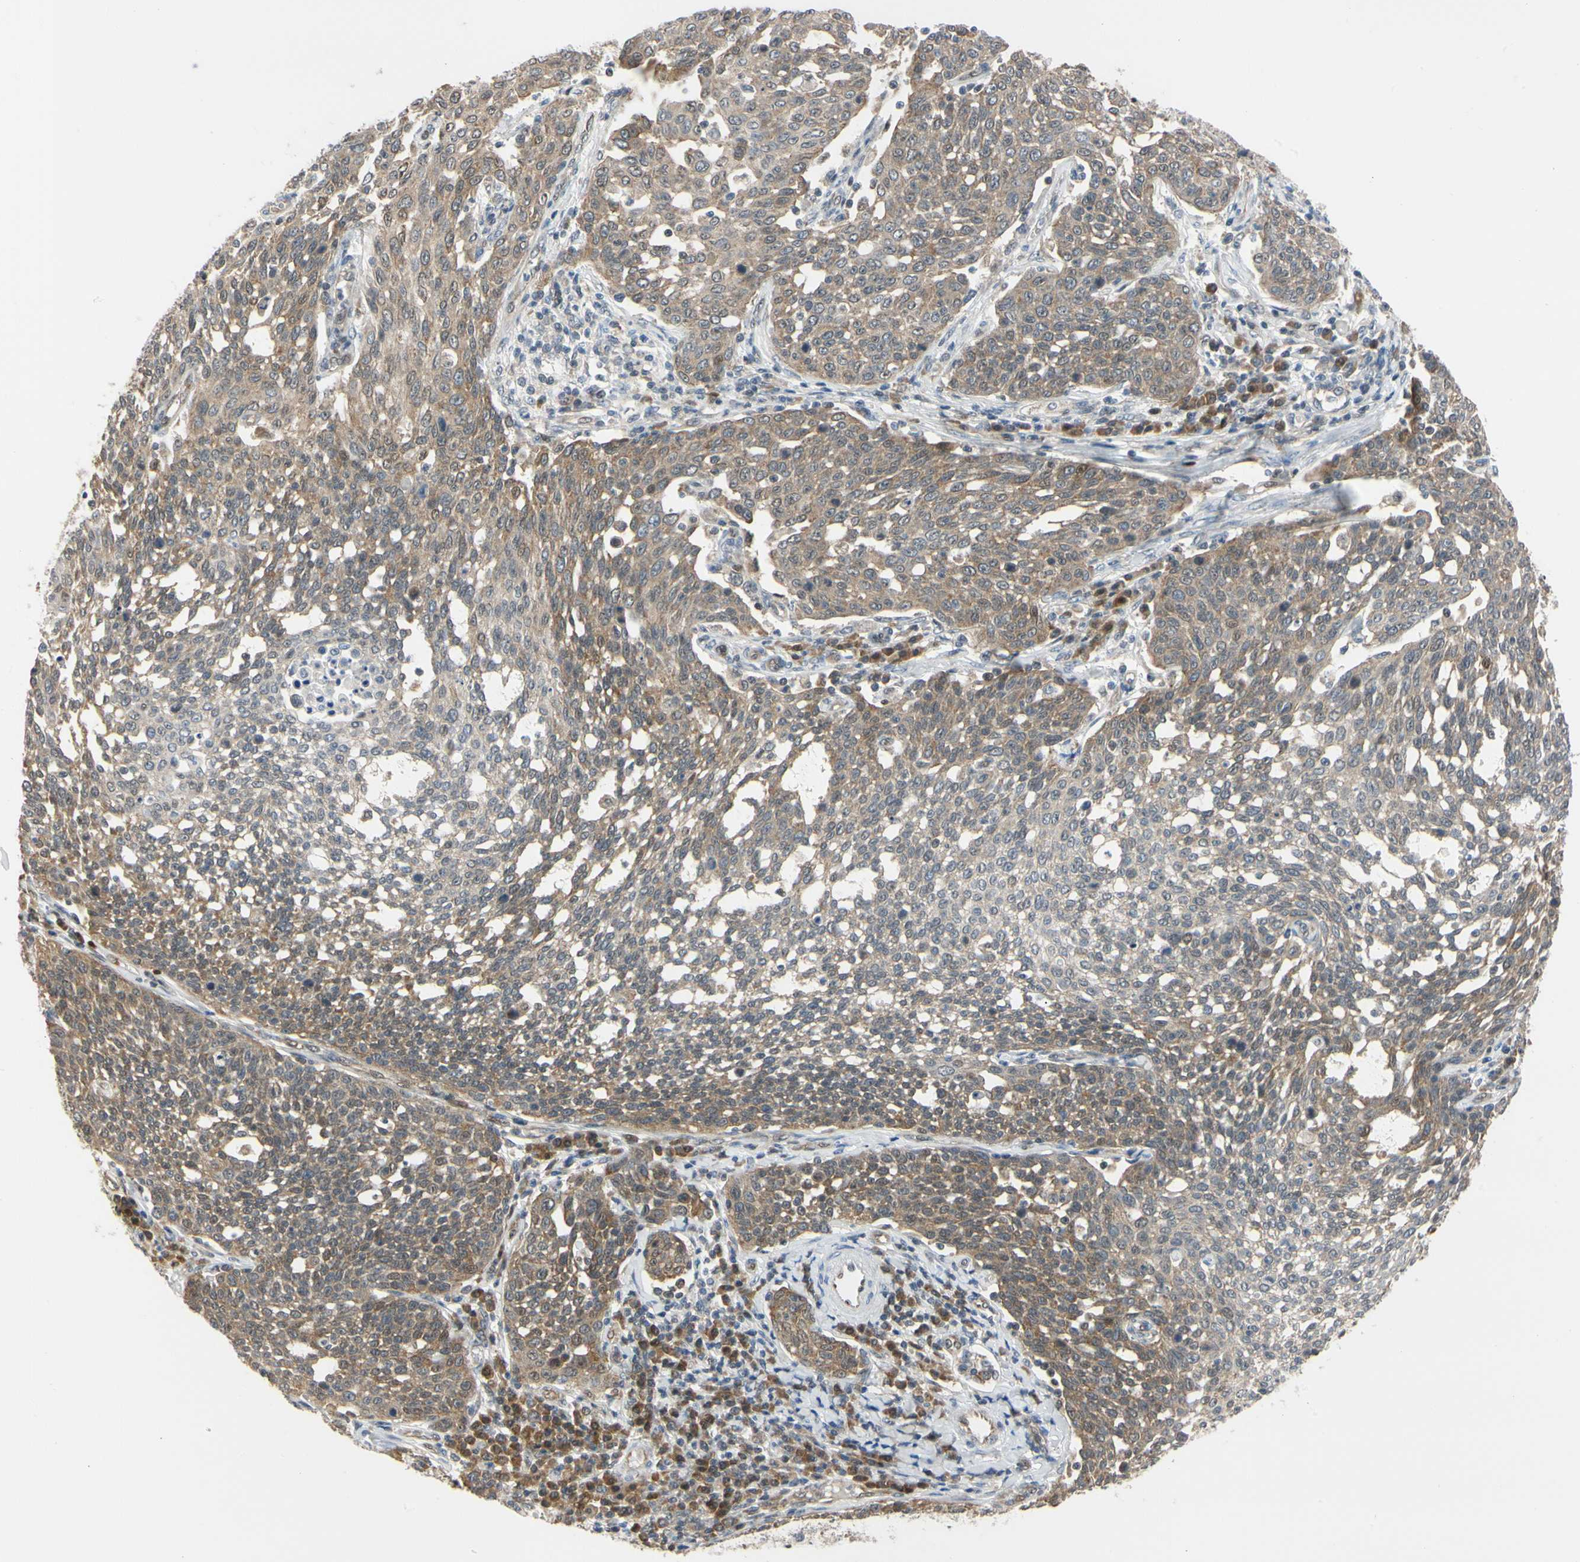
{"staining": {"intensity": "moderate", "quantity": ">75%", "location": "cytoplasmic/membranous"}, "tissue": "cervical cancer", "cell_type": "Tumor cells", "image_type": "cancer", "snomed": [{"axis": "morphology", "description": "Squamous cell carcinoma, NOS"}, {"axis": "topography", "description": "Cervix"}], "caption": "A brown stain labels moderate cytoplasmic/membranous positivity of a protein in human squamous cell carcinoma (cervical) tumor cells.", "gene": "CDK5", "patient": {"sex": "female", "age": 34}}